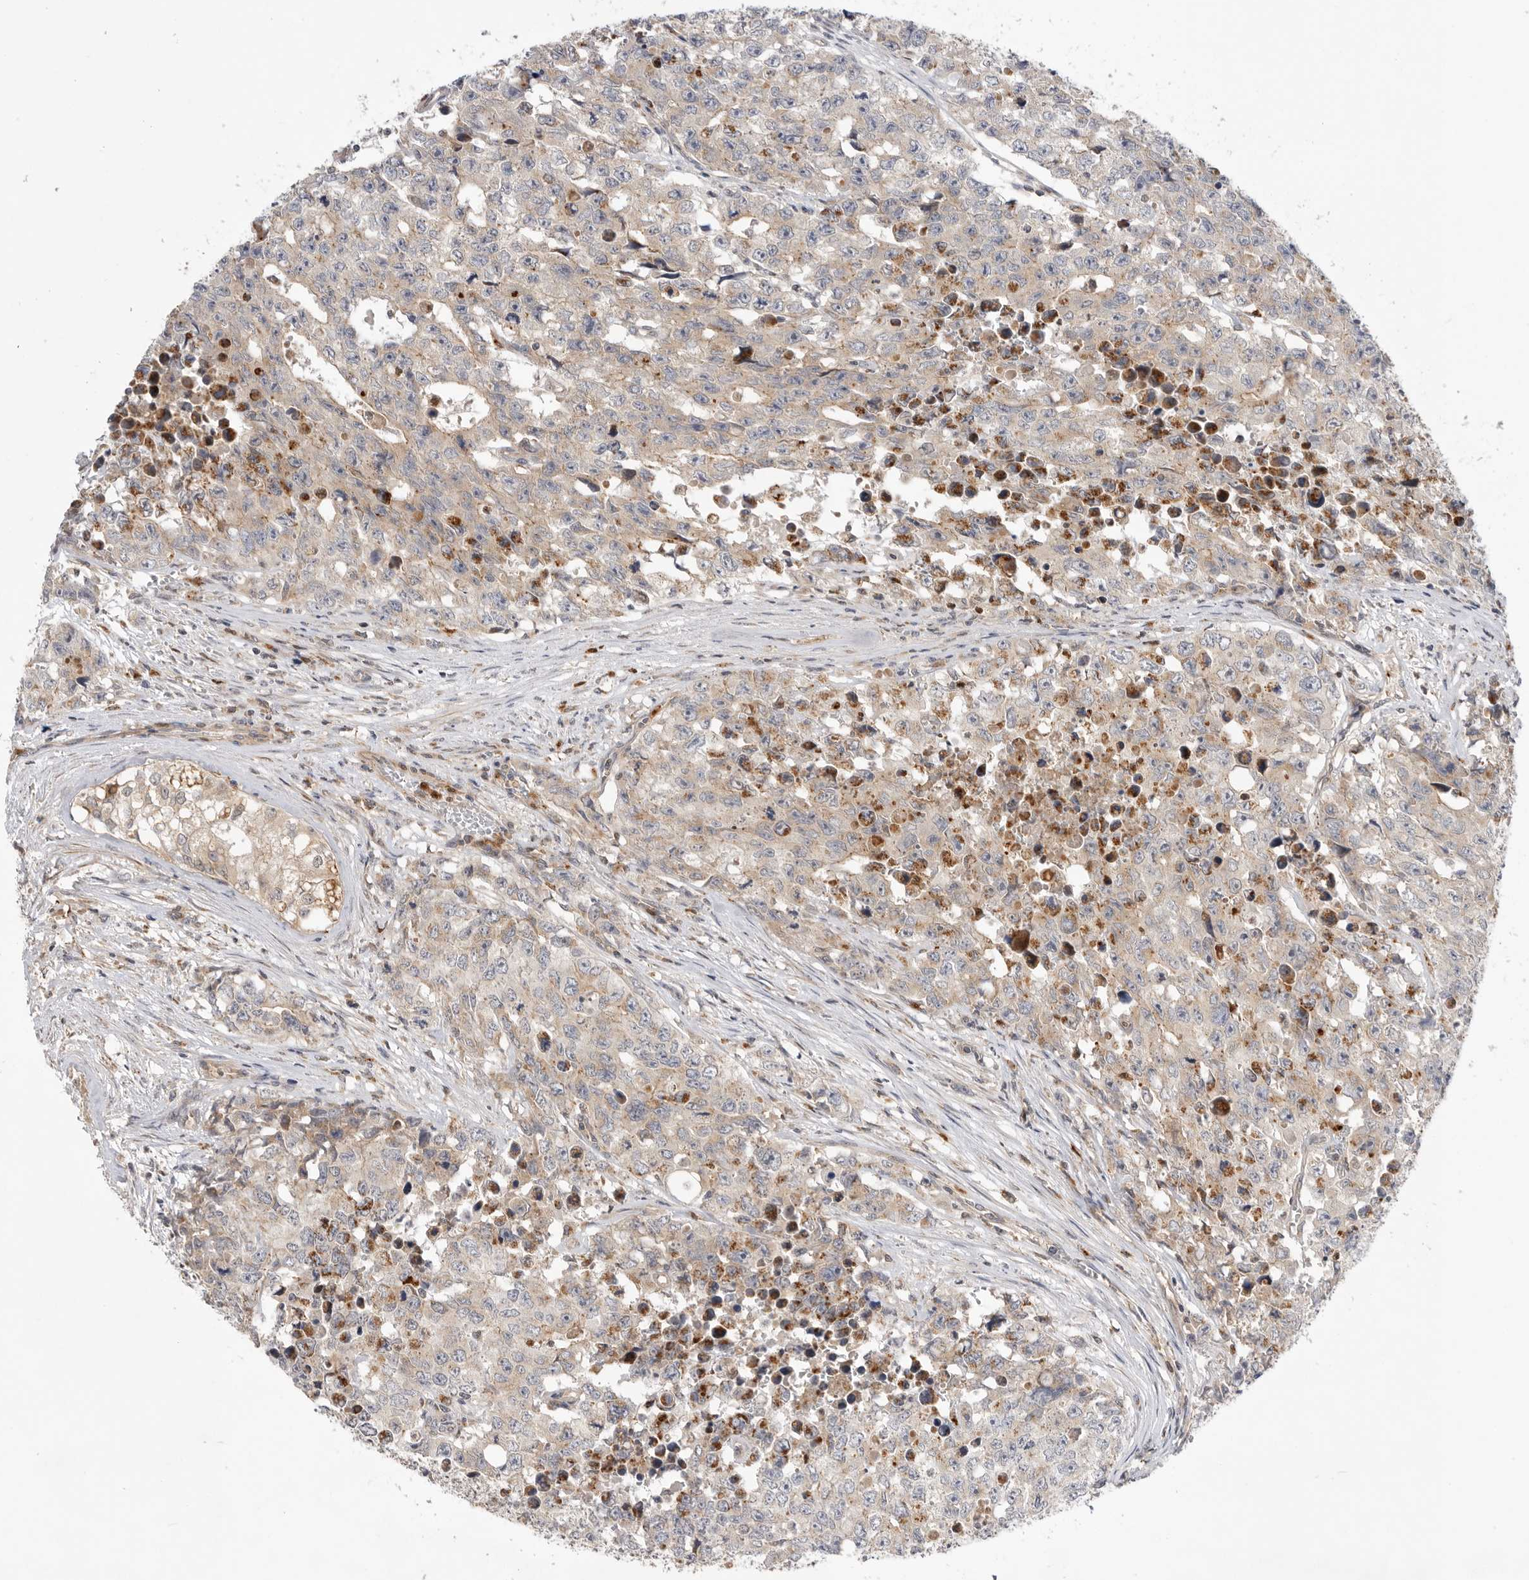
{"staining": {"intensity": "weak", "quantity": ">75%", "location": "cytoplasmic/membranous"}, "tissue": "testis cancer", "cell_type": "Tumor cells", "image_type": "cancer", "snomed": [{"axis": "morphology", "description": "Carcinoma, Embryonal, NOS"}, {"axis": "topography", "description": "Testis"}], "caption": "Brown immunohistochemical staining in testis cancer (embryonal carcinoma) exhibits weak cytoplasmic/membranous expression in approximately >75% of tumor cells.", "gene": "GNE", "patient": {"sex": "male", "age": 28}}